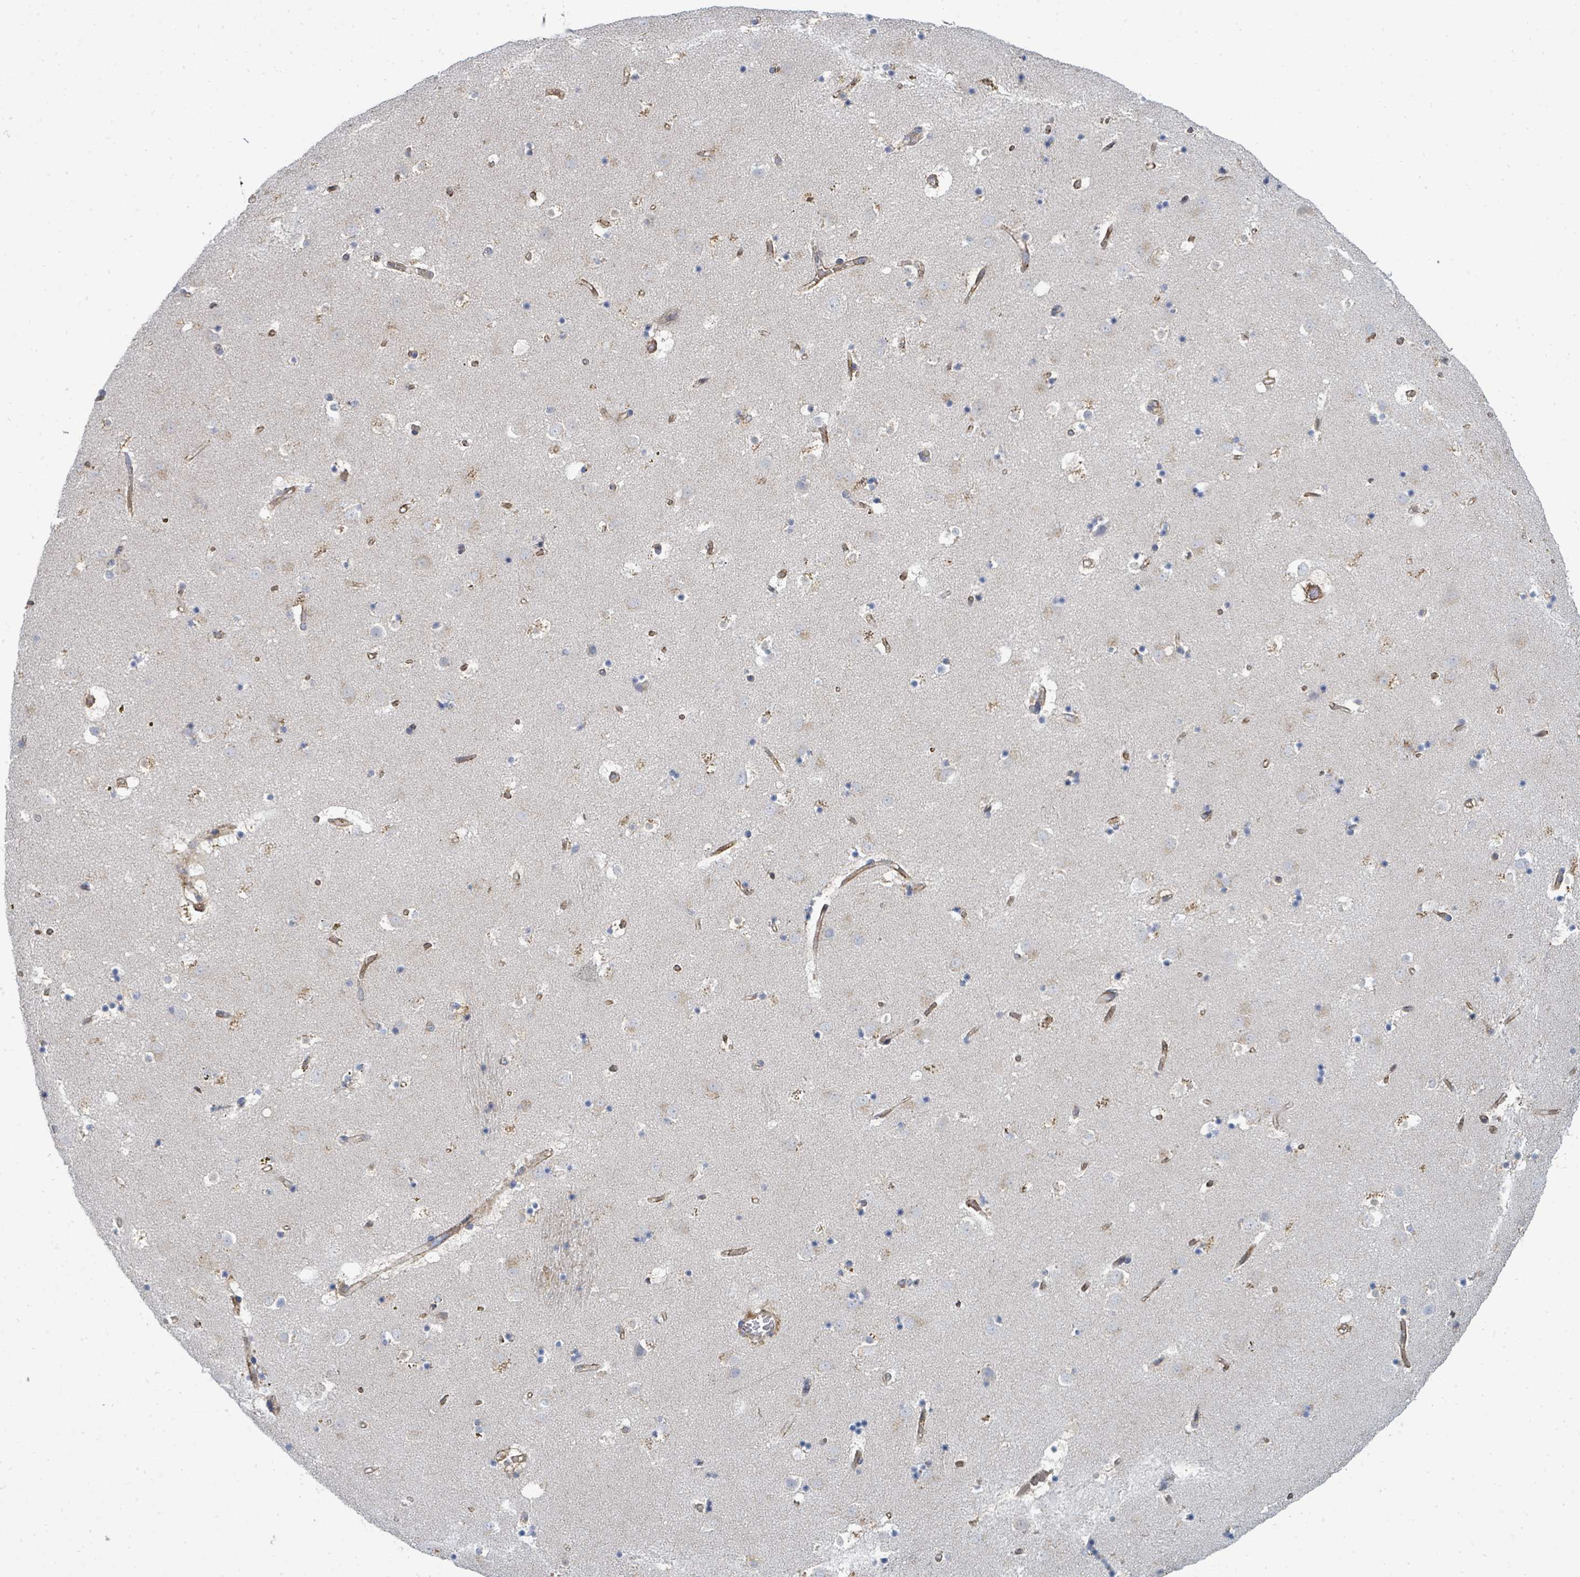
{"staining": {"intensity": "negative", "quantity": "none", "location": "none"}, "tissue": "caudate", "cell_type": "Glial cells", "image_type": "normal", "snomed": [{"axis": "morphology", "description": "Normal tissue, NOS"}, {"axis": "topography", "description": "Lateral ventricle wall"}], "caption": "An image of caudate stained for a protein displays no brown staining in glial cells. (Stains: DAB (3,3'-diaminobenzidine) IHC with hematoxylin counter stain, Microscopy: brightfield microscopy at high magnification).", "gene": "IFIT1", "patient": {"sex": "male", "age": 58}}